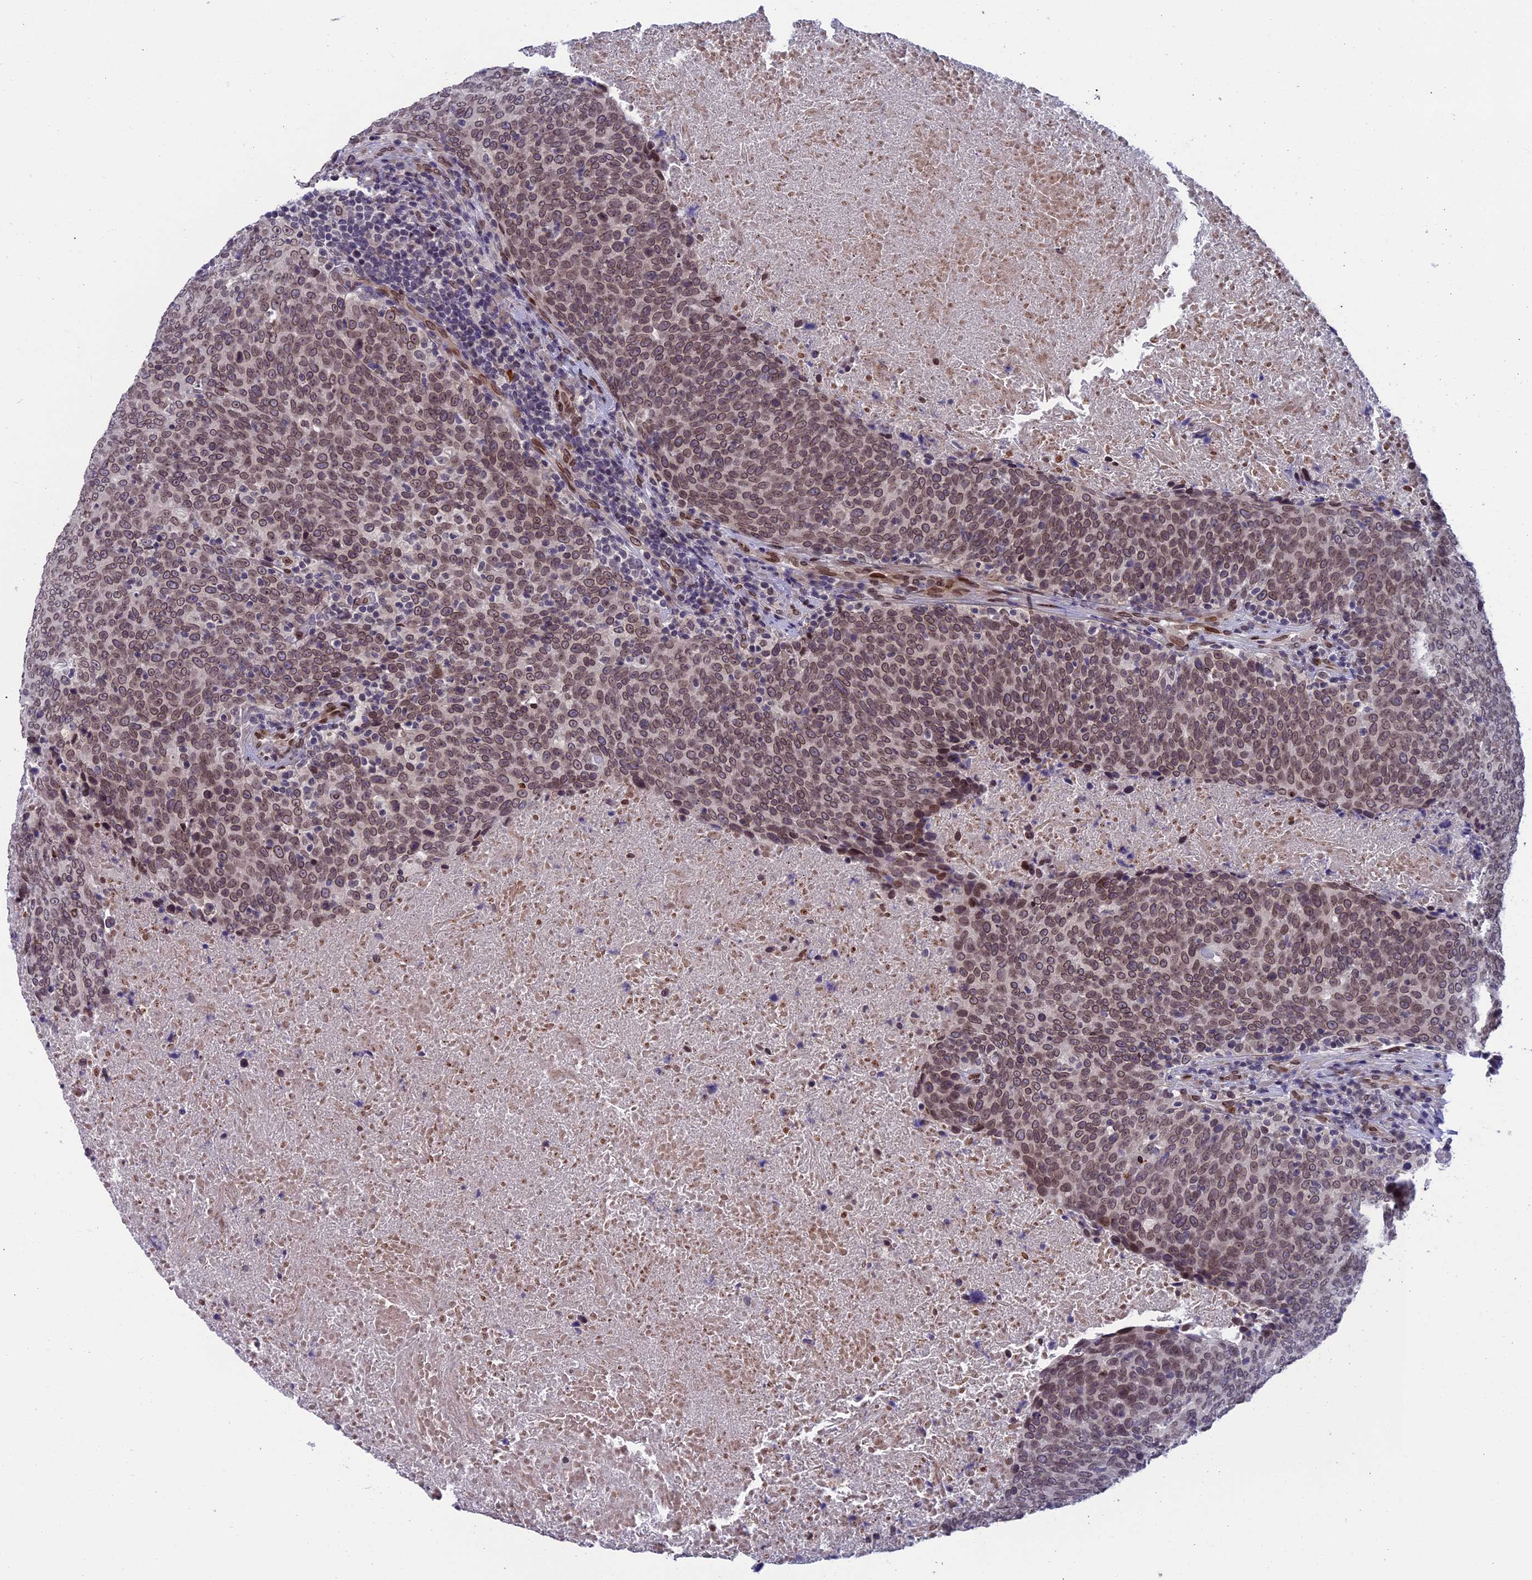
{"staining": {"intensity": "moderate", "quantity": ">75%", "location": "cytoplasmic/membranous,nuclear"}, "tissue": "head and neck cancer", "cell_type": "Tumor cells", "image_type": "cancer", "snomed": [{"axis": "morphology", "description": "Squamous cell carcinoma, NOS"}, {"axis": "morphology", "description": "Squamous cell carcinoma, metastatic, NOS"}, {"axis": "topography", "description": "Lymph node"}, {"axis": "topography", "description": "Head-Neck"}], "caption": "A brown stain labels moderate cytoplasmic/membranous and nuclear expression of a protein in human head and neck cancer tumor cells.", "gene": "GPSM1", "patient": {"sex": "male", "age": 62}}